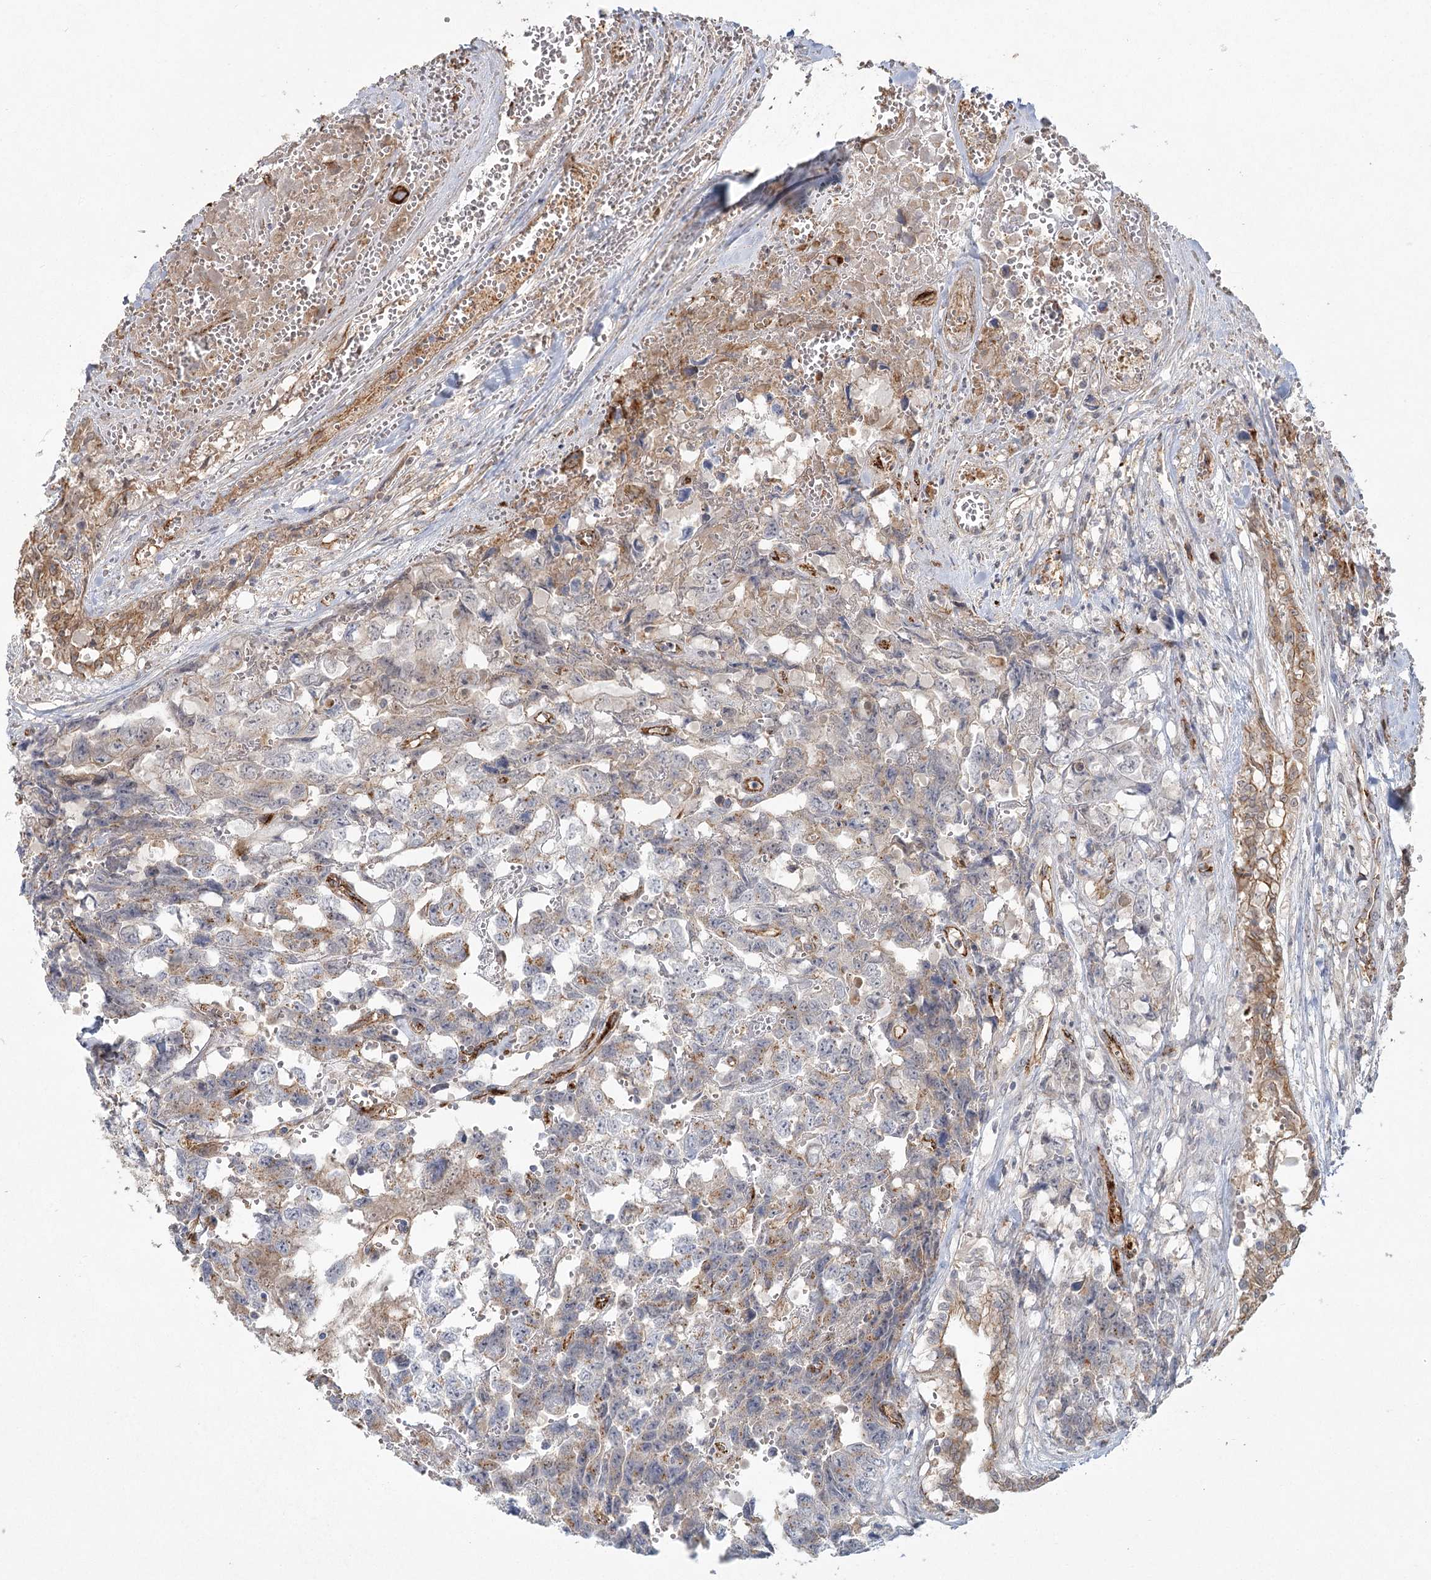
{"staining": {"intensity": "weak", "quantity": "<25%", "location": "cytoplasmic/membranous"}, "tissue": "testis cancer", "cell_type": "Tumor cells", "image_type": "cancer", "snomed": [{"axis": "morphology", "description": "Carcinoma, Embryonal, NOS"}, {"axis": "topography", "description": "Testis"}], "caption": "An IHC image of testis embryonal carcinoma is shown. There is no staining in tumor cells of testis embryonal carcinoma.", "gene": "KBTBD4", "patient": {"sex": "male", "age": 31}}